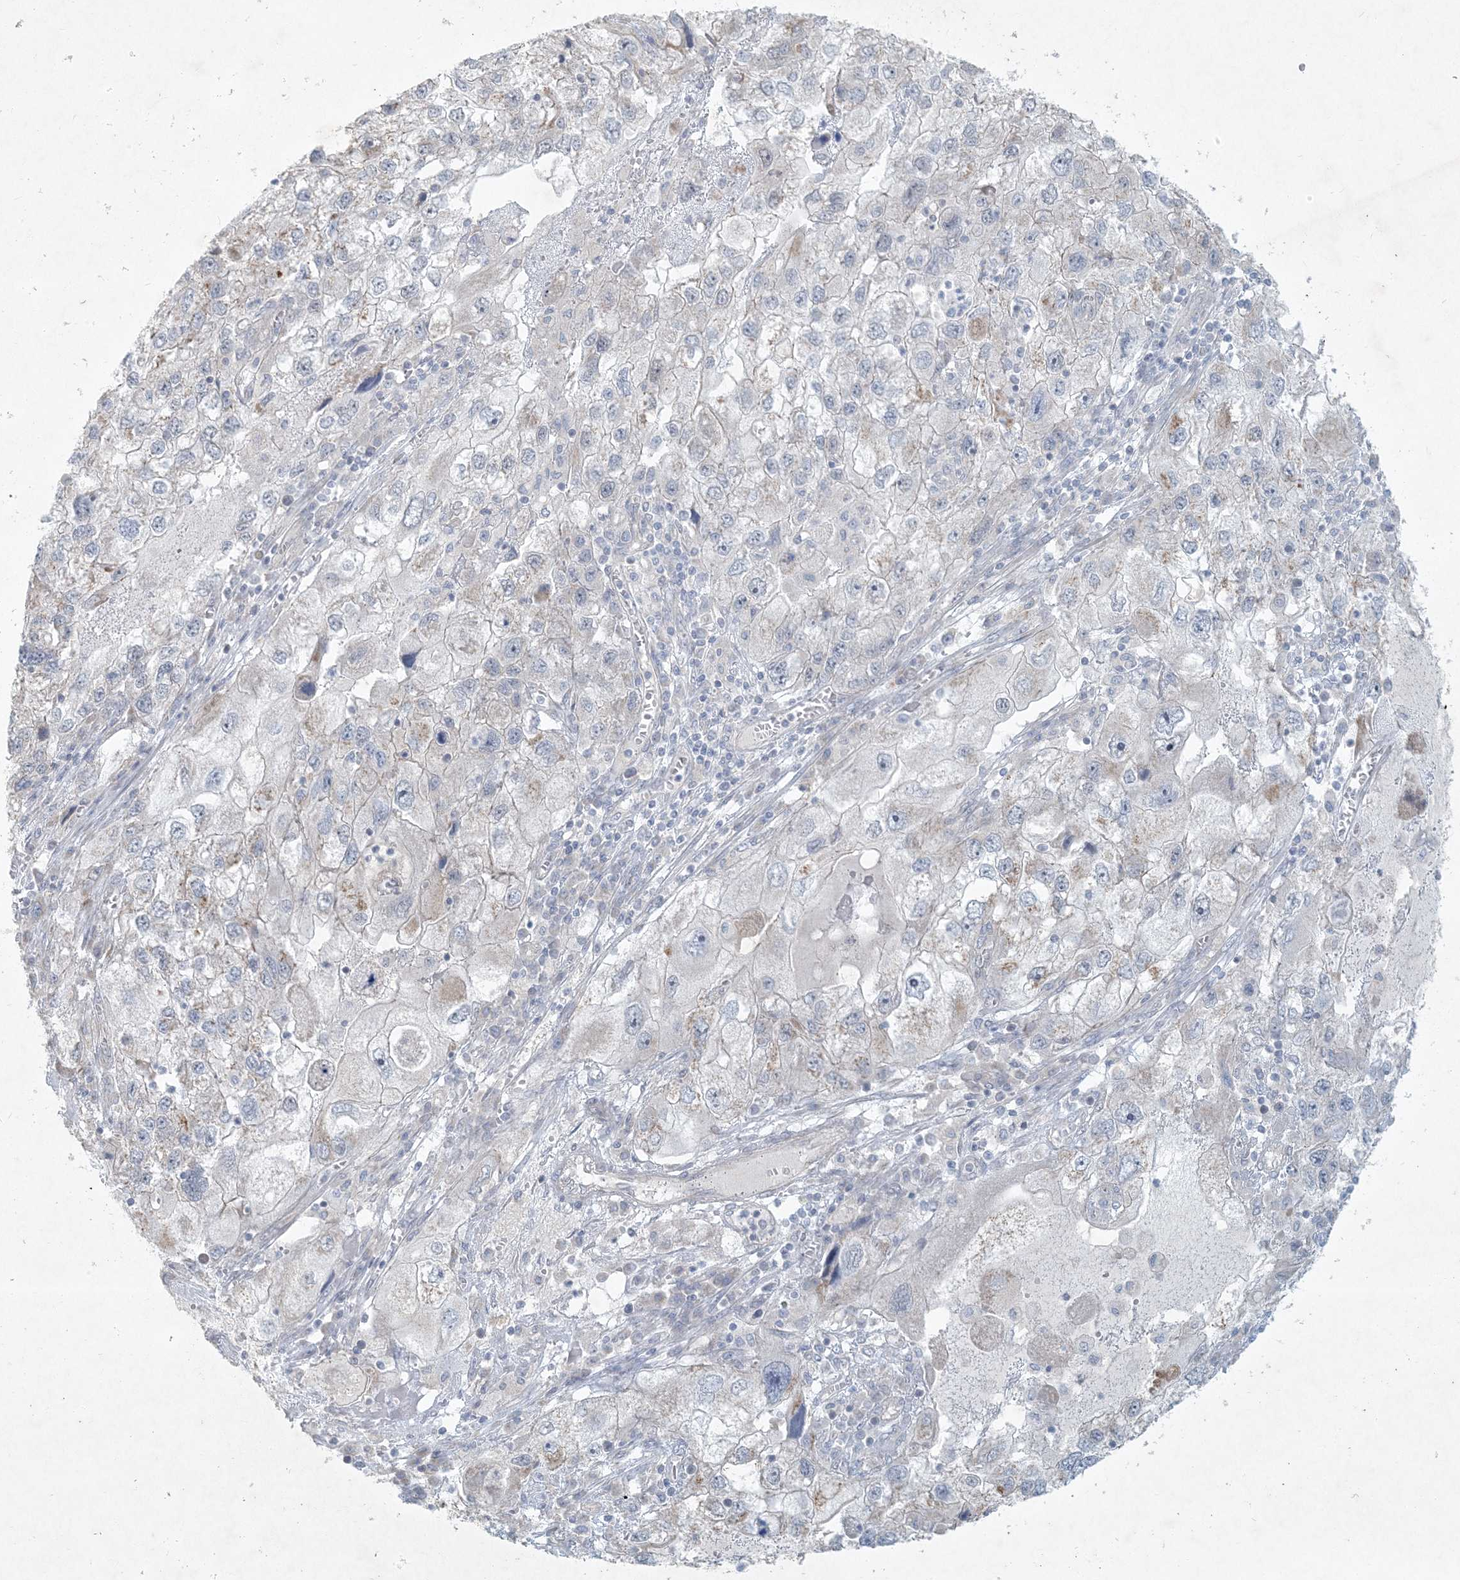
{"staining": {"intensity": "weak", "quantity": "<25%", "location": "cytoplasmic/membranous"}, "tissue": "endometrial cancer", "cell_type": "Tumor cells", "image_type": "cancer", "snomed": [{"axis": "morphology", "description": "Adenocarcinoma, NOS"}, {"axis": "topography", "description": "Endometrium"}], "caption": "The immunohistochemistry histopathology image has no significant expression in tumor cells of endometrial cancer tissue. The staining was performed using DAB to visualize the protein expression in brown, while the nuclei were stained in blue with hematoxylin (Magnification: 20x).", "gene": "BCORL1", "patient": {"sex": "female", "age": 49}}